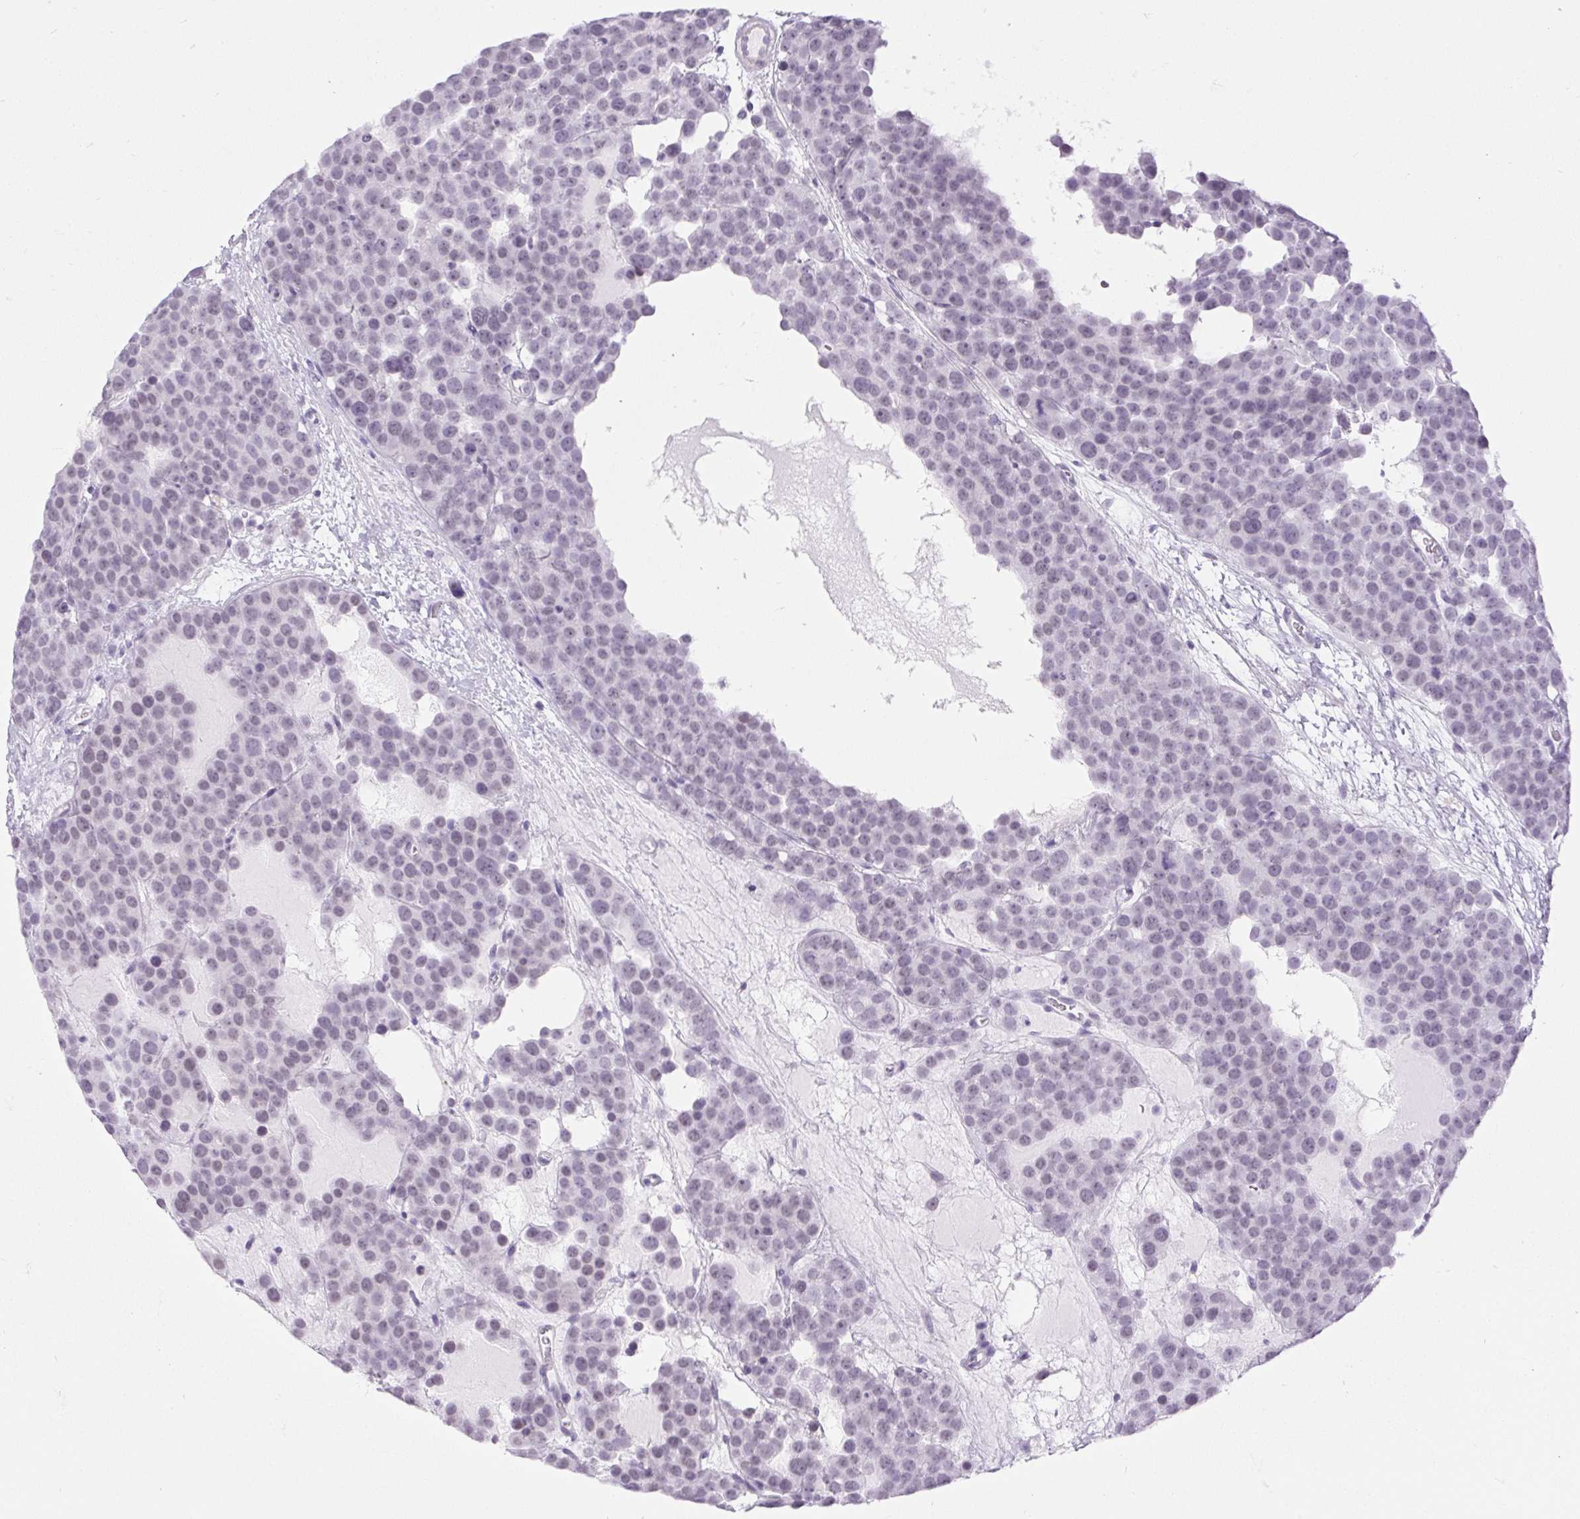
{"staining": {"intensity": "negative", "quantity": "none", "location": "none"}, "tissue": "testis cancer", "cell_type": "Tumor cells", "image_type": "cancer", "snomed": [{"axis": "morphology", "description": "Seminoma, NOS"}, {"axis": "topography", "description": "Testis"}], "caption": "An IHC histopathology image of testis cancer (seminoma) is shown. There is no staining in tumor cells of testis cancer (seminoma).", "gene": "BCAS1", "patient": {"sex": "male", "age": 71}}